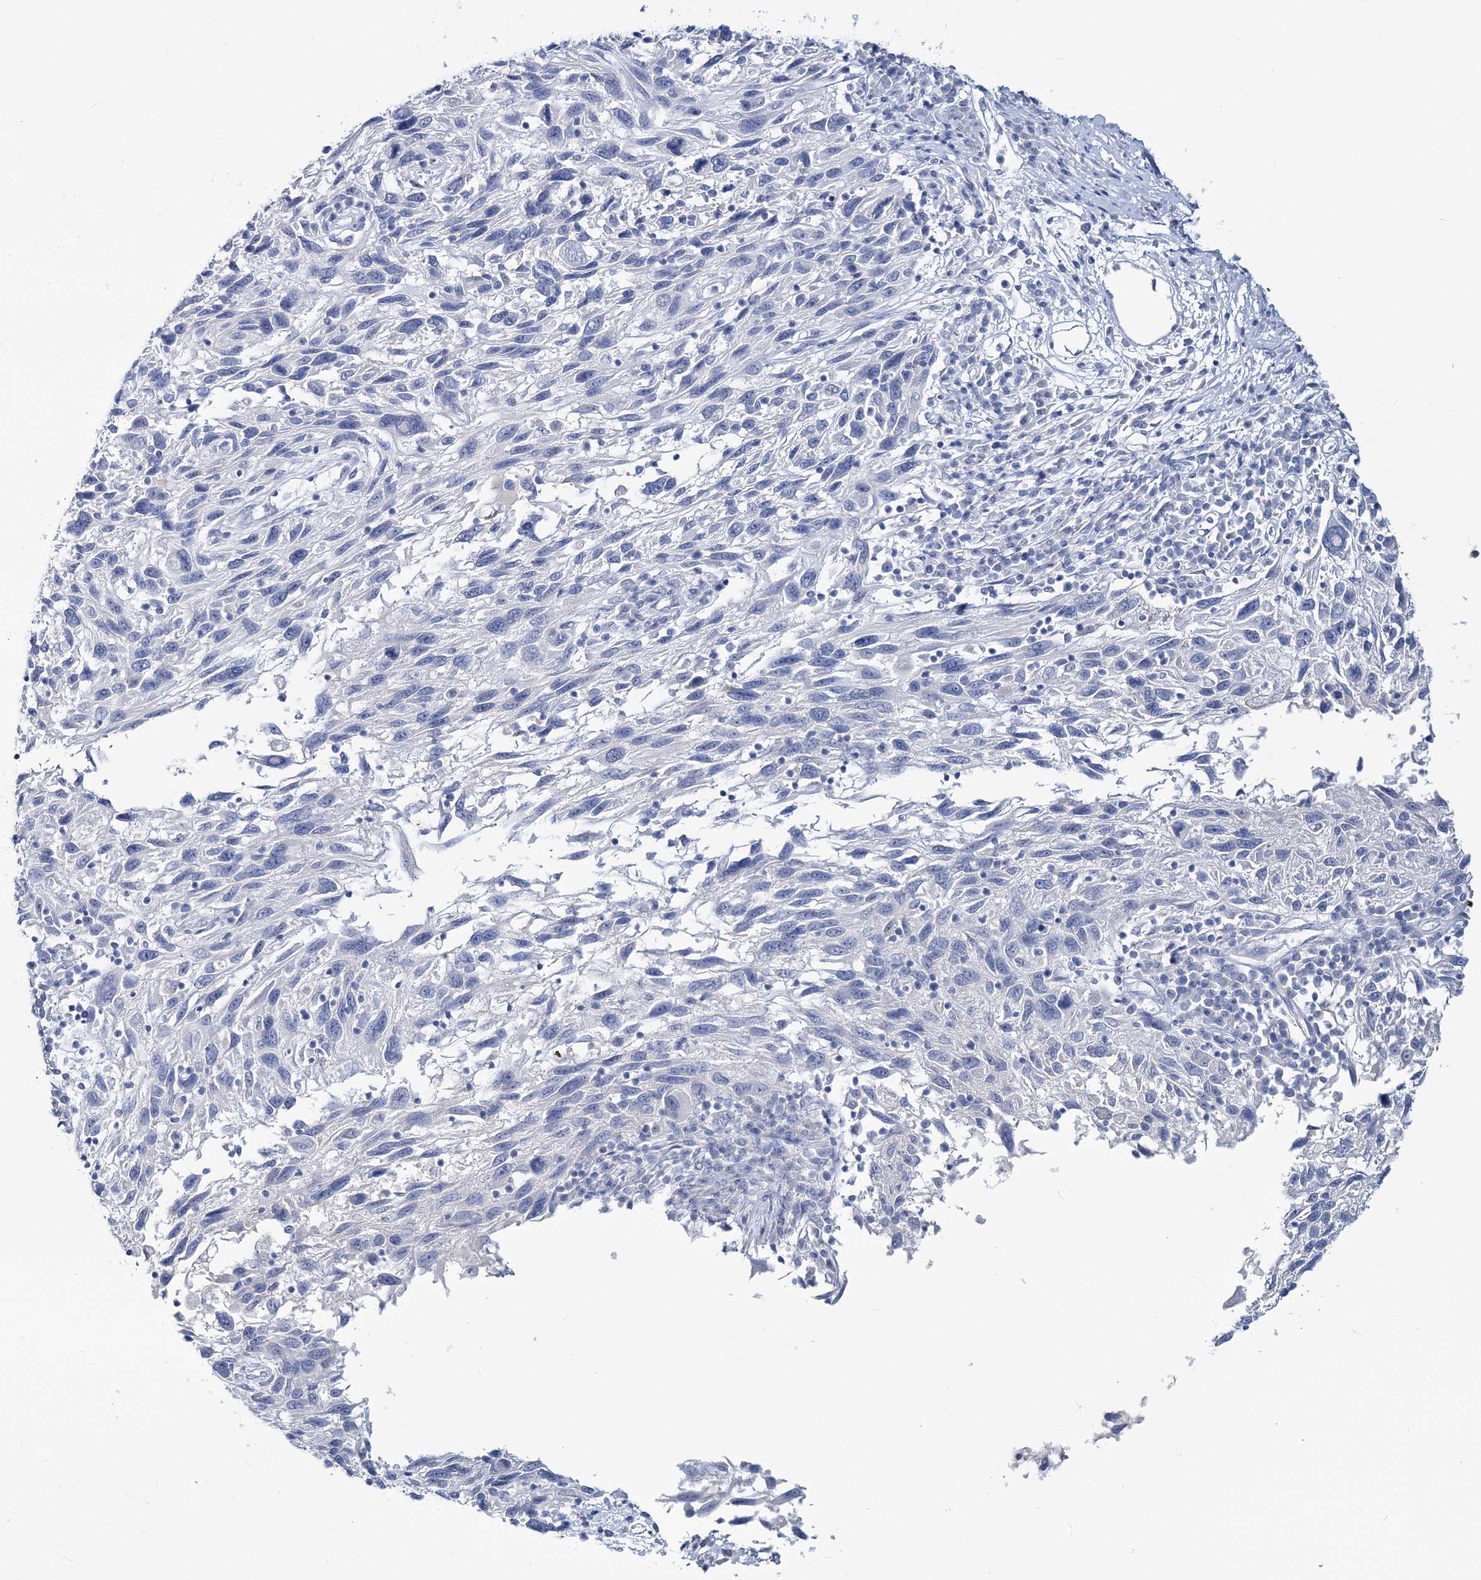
{"staining": {"intensity": "negative", "quantity": "none", "location": "none"}, "tissue": "melanoma", "cell_type": "Tumor cells", "image_type": "cancer", "snomed": [{"axis": "morphology", "description": "Malignant melanoma, NOS"}, {"axis": "topography", "description": "Skin"}], "caption": "Human malignant melanoma stained for a protein using immunohistochemistry displays no staining in tumor cells.", "gene": "CYP3A4", "patient": {"sex": "male", "age": 53}}